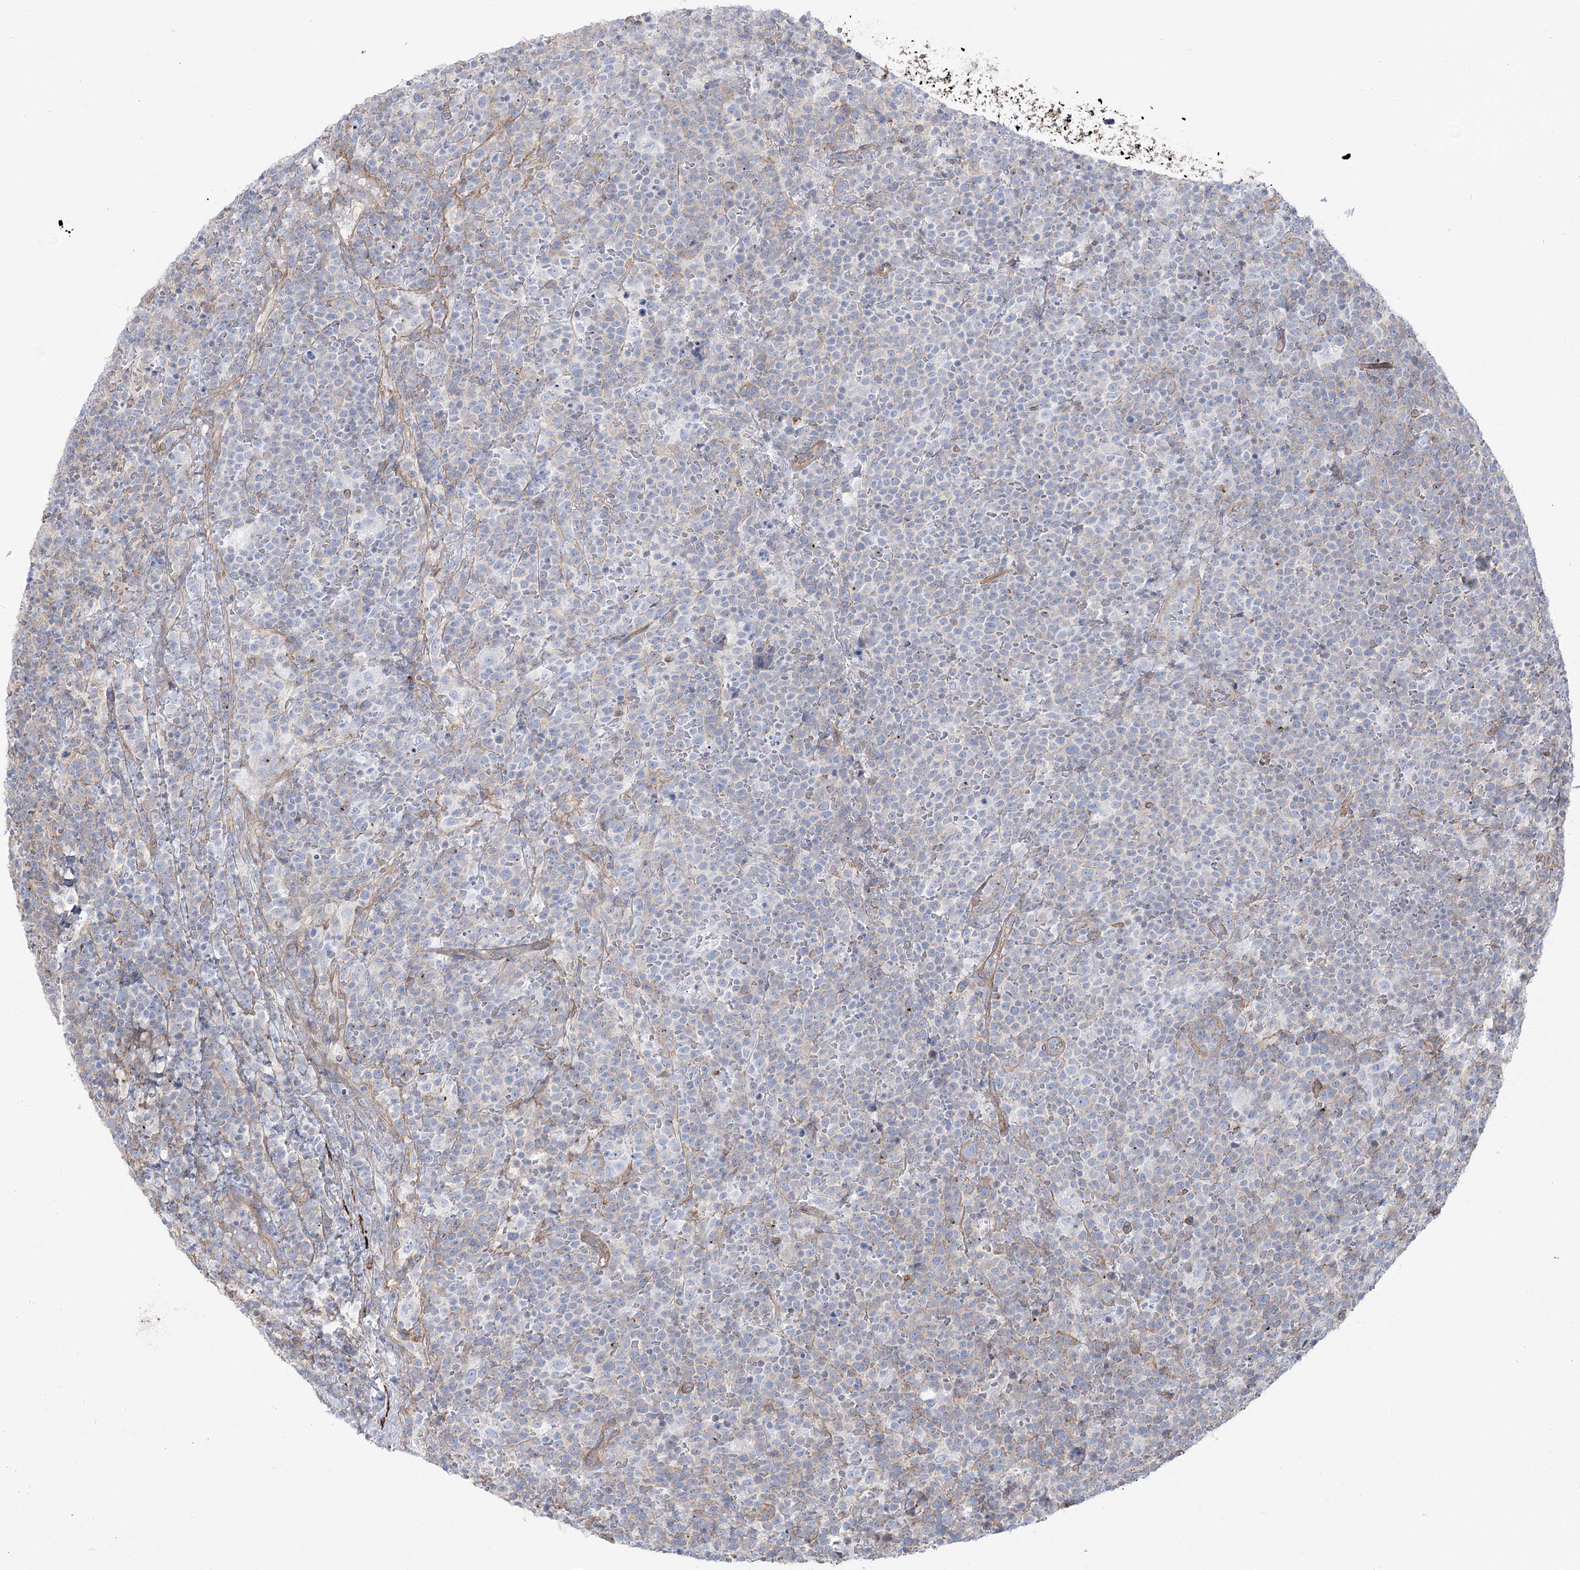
{"staining": {"intensity": "negative", "quantity": "none", "location": "none"}, "tissue": "lymphoma", "cell_type": "Tumor cells", "image_type": "cancer", "snomed": [{"axis": "morphology", "description": "Malignant lymphoma, non-Hodgkin's type, High grade"}, {"axis": "topography", "description": "Lymph node"}], "caption": "The micrograph exhibits no staining of tumor cells in high-grade malignant lymphoma, non-Hodgkin's type.", "gene": "PLEKHA5", "patient": {"sex": "male", "age": 61}}